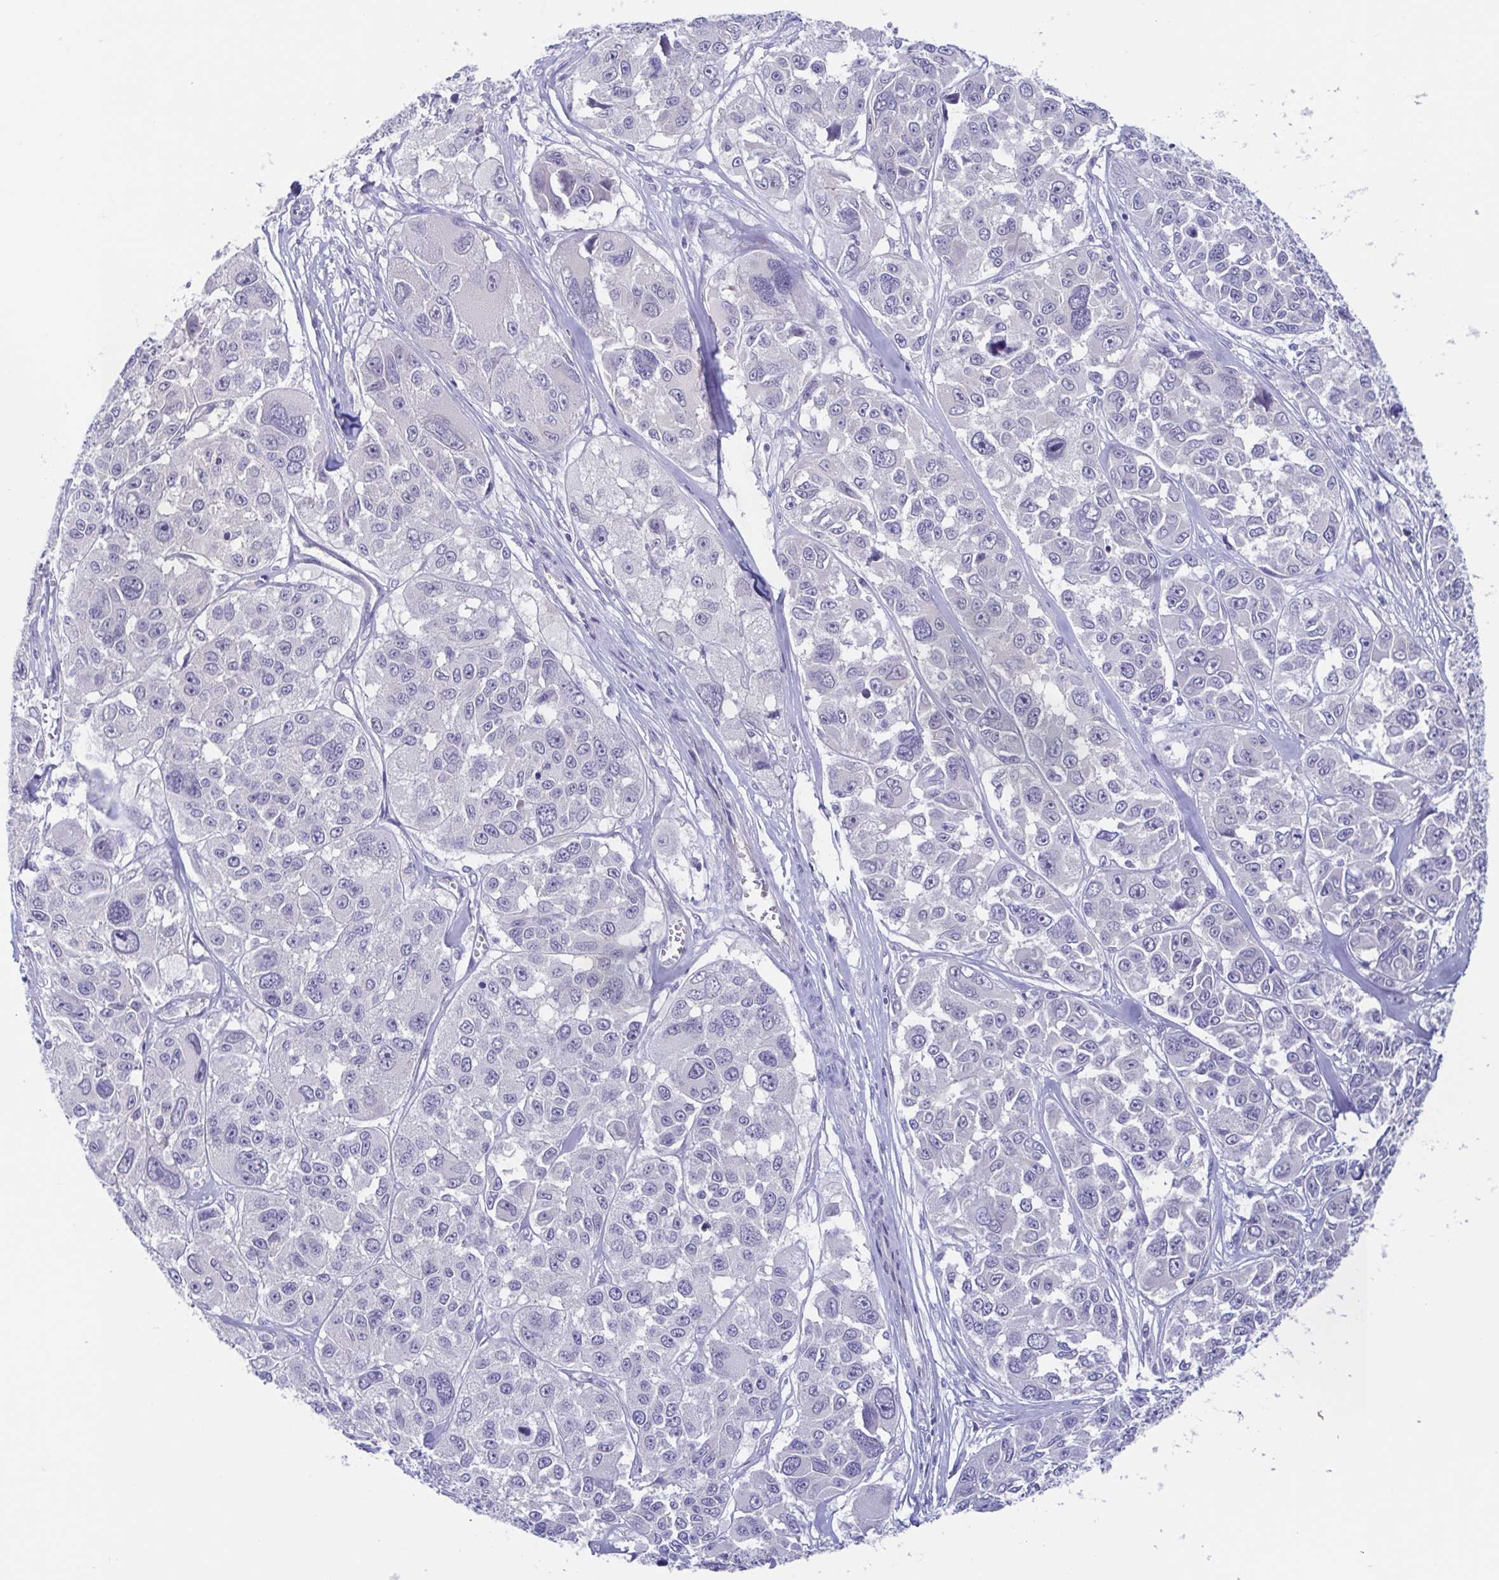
{"staining": {"intensity": "negative", "quantity": "none", "location": "none"}, "tissue": "melanoma", "cell_type": "Tumor cells", "image_type": "cancer", "snomed": [{"axis": "morphology", "description": "Malignant melanoma, NOS"}, {"axis": "topography", "description": "Skin"}], "caption": "A photomicrograph of human malignant melanoma is negative for staining in tumor cells.", "gene": "TEX12", "patient": {"sex": "female", "age": 66}}